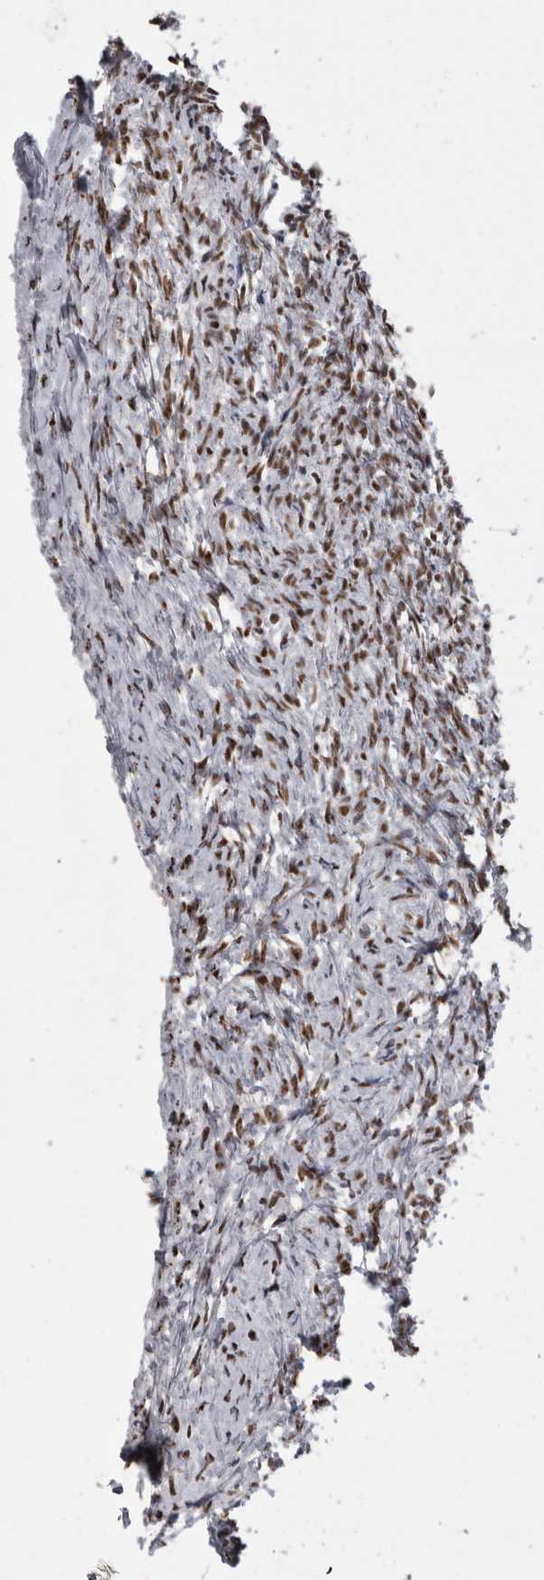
{"staining": {"intensity": "strong", "quantity": ">75%", "location": "nuclear"}, "tissue": "ovary", "cell_type": "Follicle cells", "image_type": "normal", "snomed": [{"axis": "morphology", "description": "Normal tissue, NOS"}, {"axis": "topography", "description": "Ovary"}], "caption": "Protein expression analysis of normal human ovary reveals strong nuclear expression in approximately >75% of follicle cells. The staining was performed using DAB to visualize the protein expression in brown, while the nuclei were stained in blue with hematoxylin (Magnification: 20x).", "gene": "SNRNP40", "patient": {"sex": "female", "age": 41}}